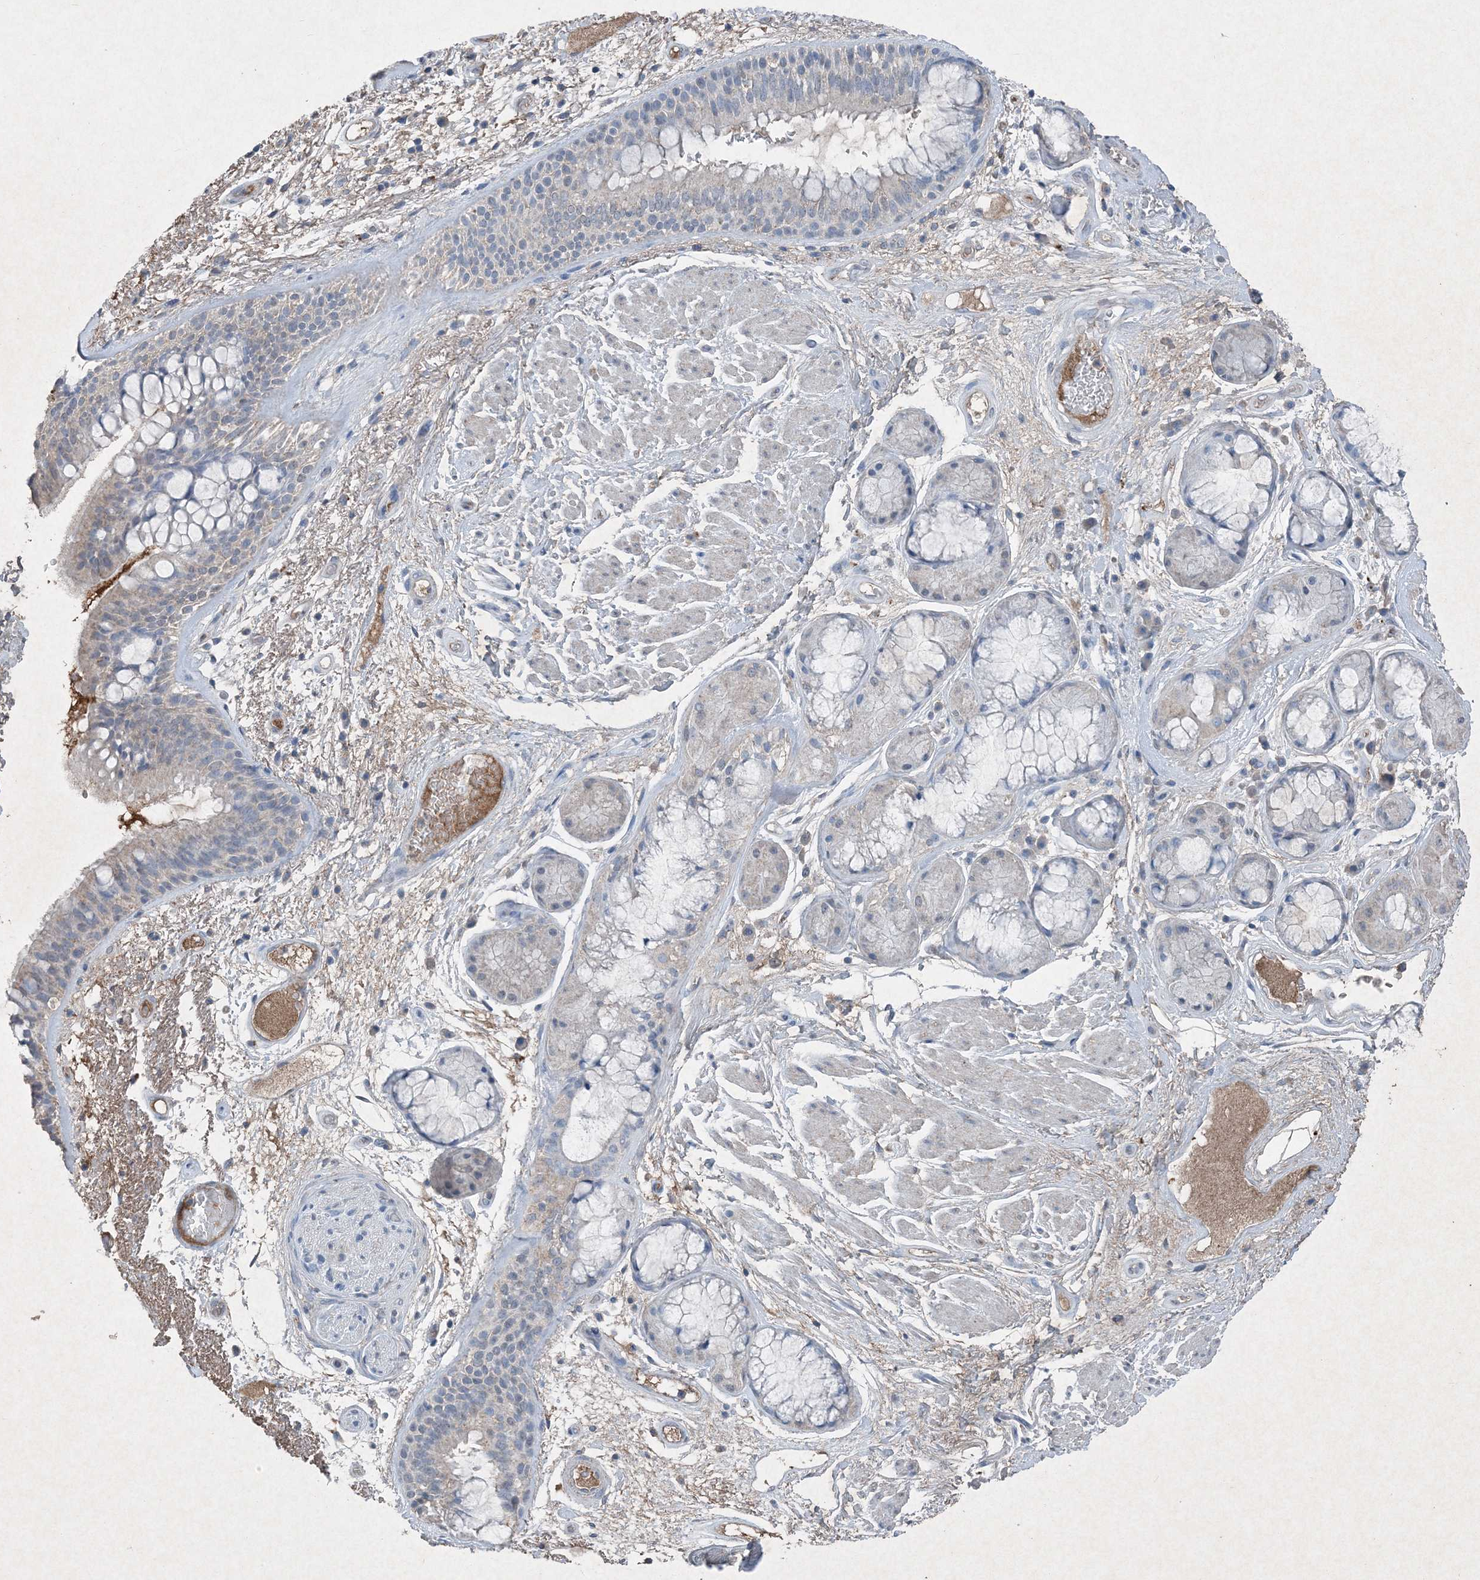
{"staining": {"intensity": "weak", "quantity": "<25%", "location": "cytoplasmic/membranous"}, "tissue": "bronchus", "cell_type": "Respiratory epithelial cells", "image_type": "normal", "snomed": [{"axis": "morphology", "description": "Normal tissue, NOS"}, {"axis": "morphology", "description": "Squamous cell carcinoma, NOS"}, {"axis": "topography", "description": "Lymph node"}, {"axis": "topography", "description": "Bronchus"}, {"axis": "topography", "description": "Lung"}], "caption": "Immunohistochemical staining of unremarkable bronchus shows no significant expression in respiratory epithelial cells.", "gene": "FCN3", "patient": {"sex": "male", "age": 66}}